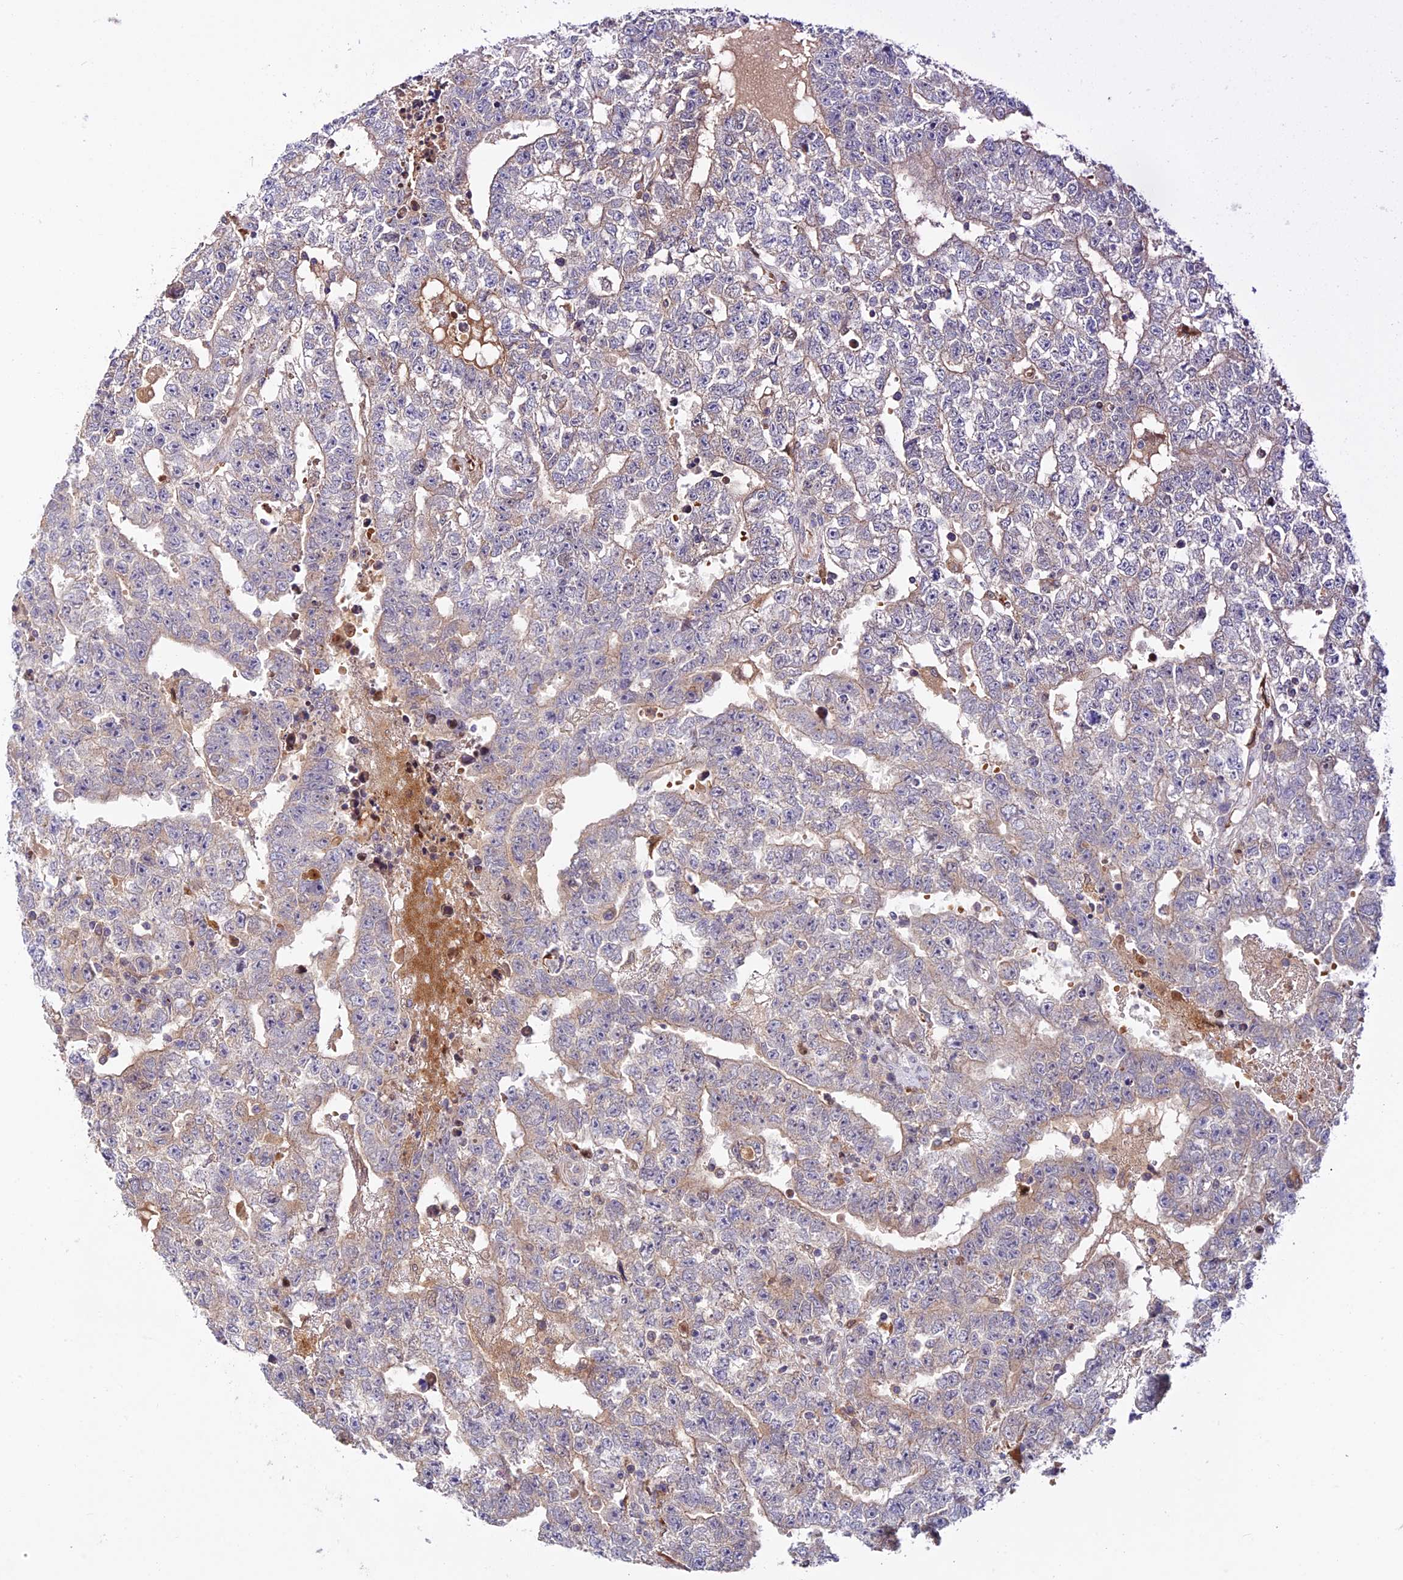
{"staining": {"intensity": "negative", "quantity": "none", "location": "none"}, "tissue": "testis cancer", "cell_type": "Tumor cells", "image_type": "cancer", "snomed": [{"axis": "morphology", "description": "Carcinoma, Embryonal, NOS"}, {"axis": "topography", "description": "Testis"}], "caption": "A photomicrograph of human testis embryonal carcinoma is negative for staining in tumor cells. (Brightfield microscopy of DAB immunohistochemistry (IHC) at high magnification).", "gene": "FUOM", "patient": {"sex": "male", "age": 25}}